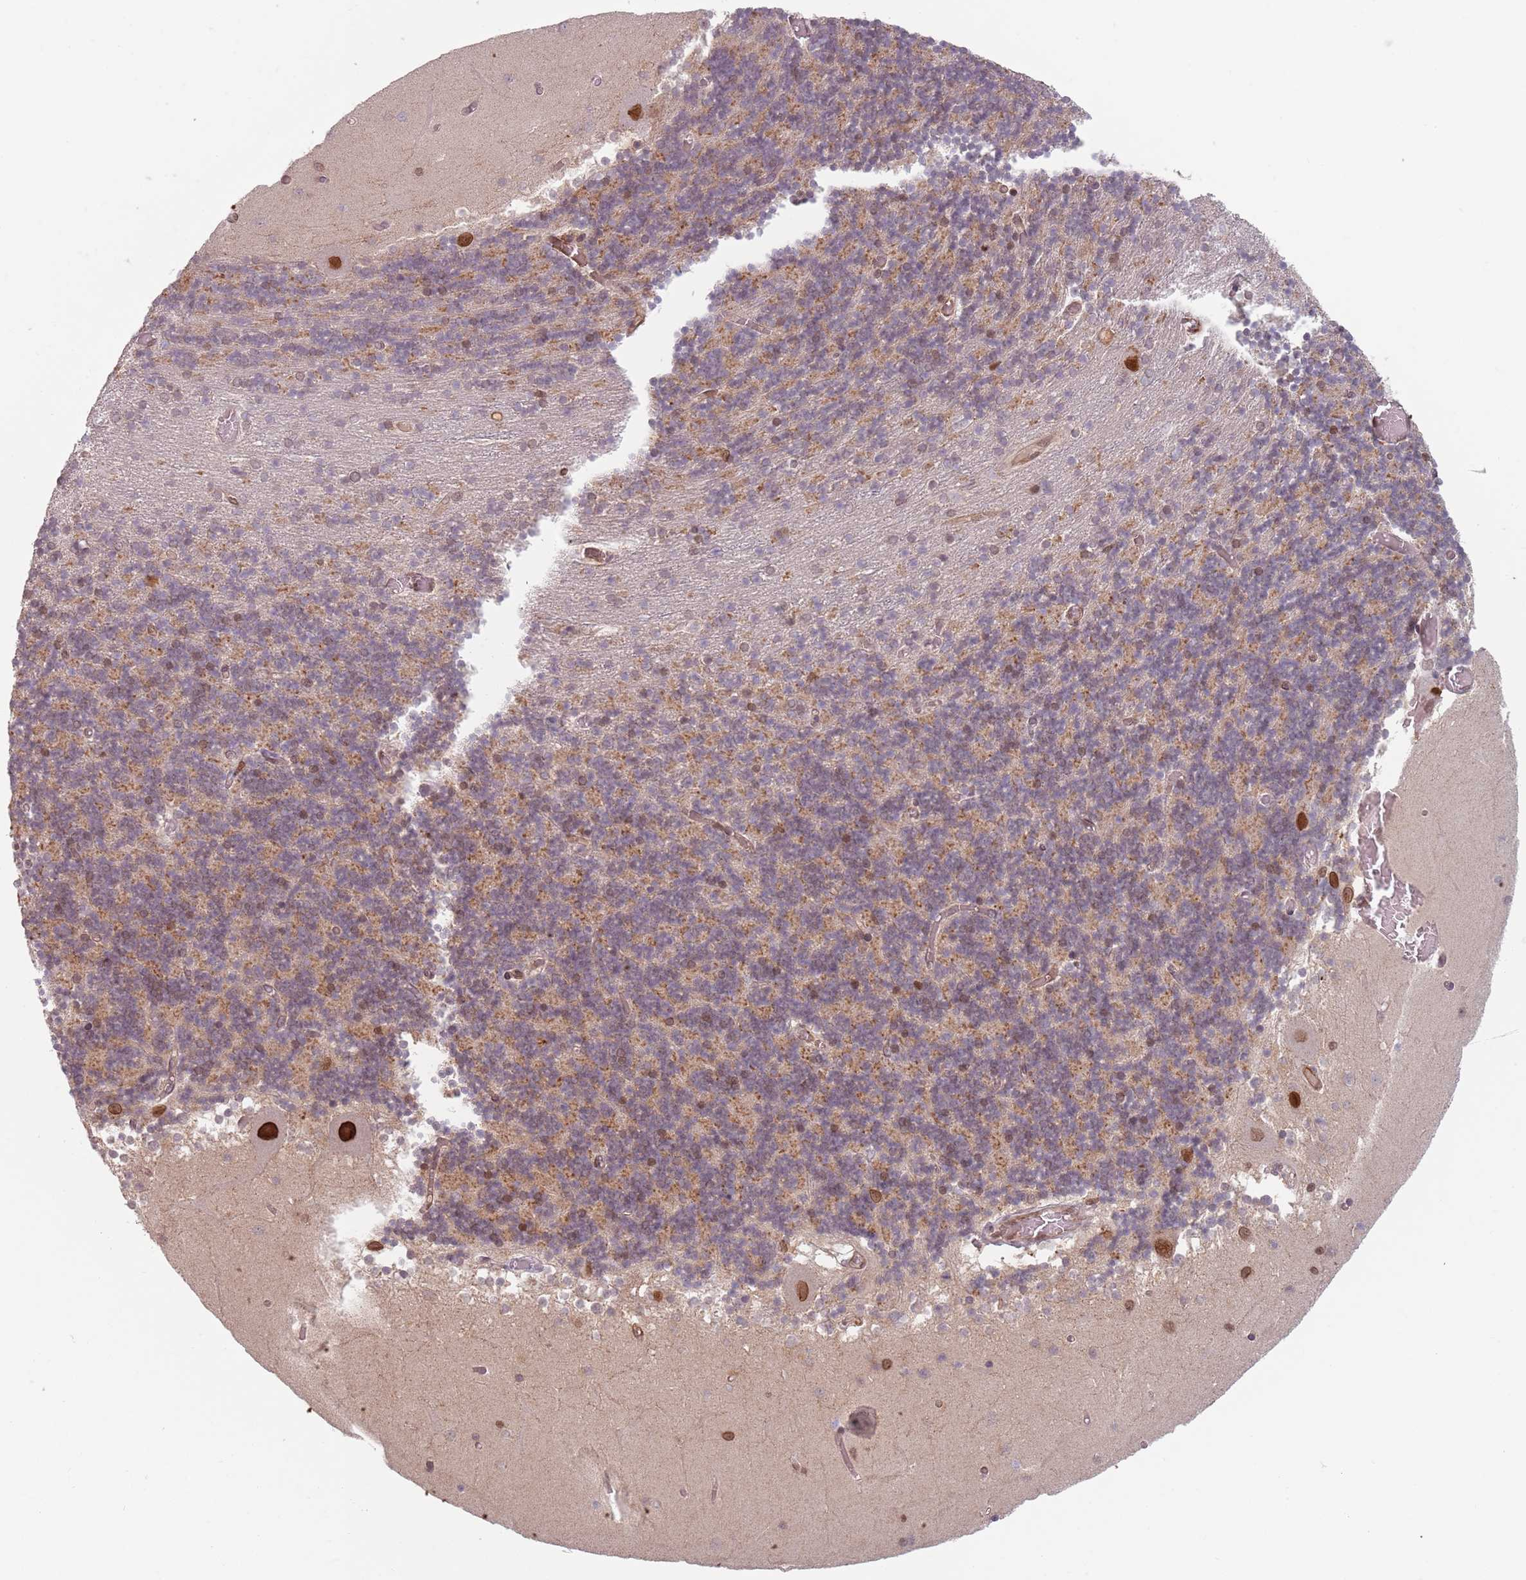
{"staining": {"intensity": "moderate", "quantity": ">75%", "location": "cytoplasmic/membranous,nuclear"}, "tissue": "cerebellum", "cell_type": "Cells in granular layer", "image_type": "normal", "snomed": [{"axis": "morphology", "description": "Normal tissue, NOS"}, {"axis": "topography", "description": "Cerebellum"}], "caption": "High-magnification brightfield microscopy of unremarkable cerebellum stained with DAB (3,3'-diaminobenzidine) (brown) and counterstained with hematoxylin (blue). cells in granular layer exhibit moderate cytoplasmic/membranous,nuclear staining is appreciated in approximately>75% of cells.", "gene": "NUP50", "patient": {"sex": "female", "age": 28}}